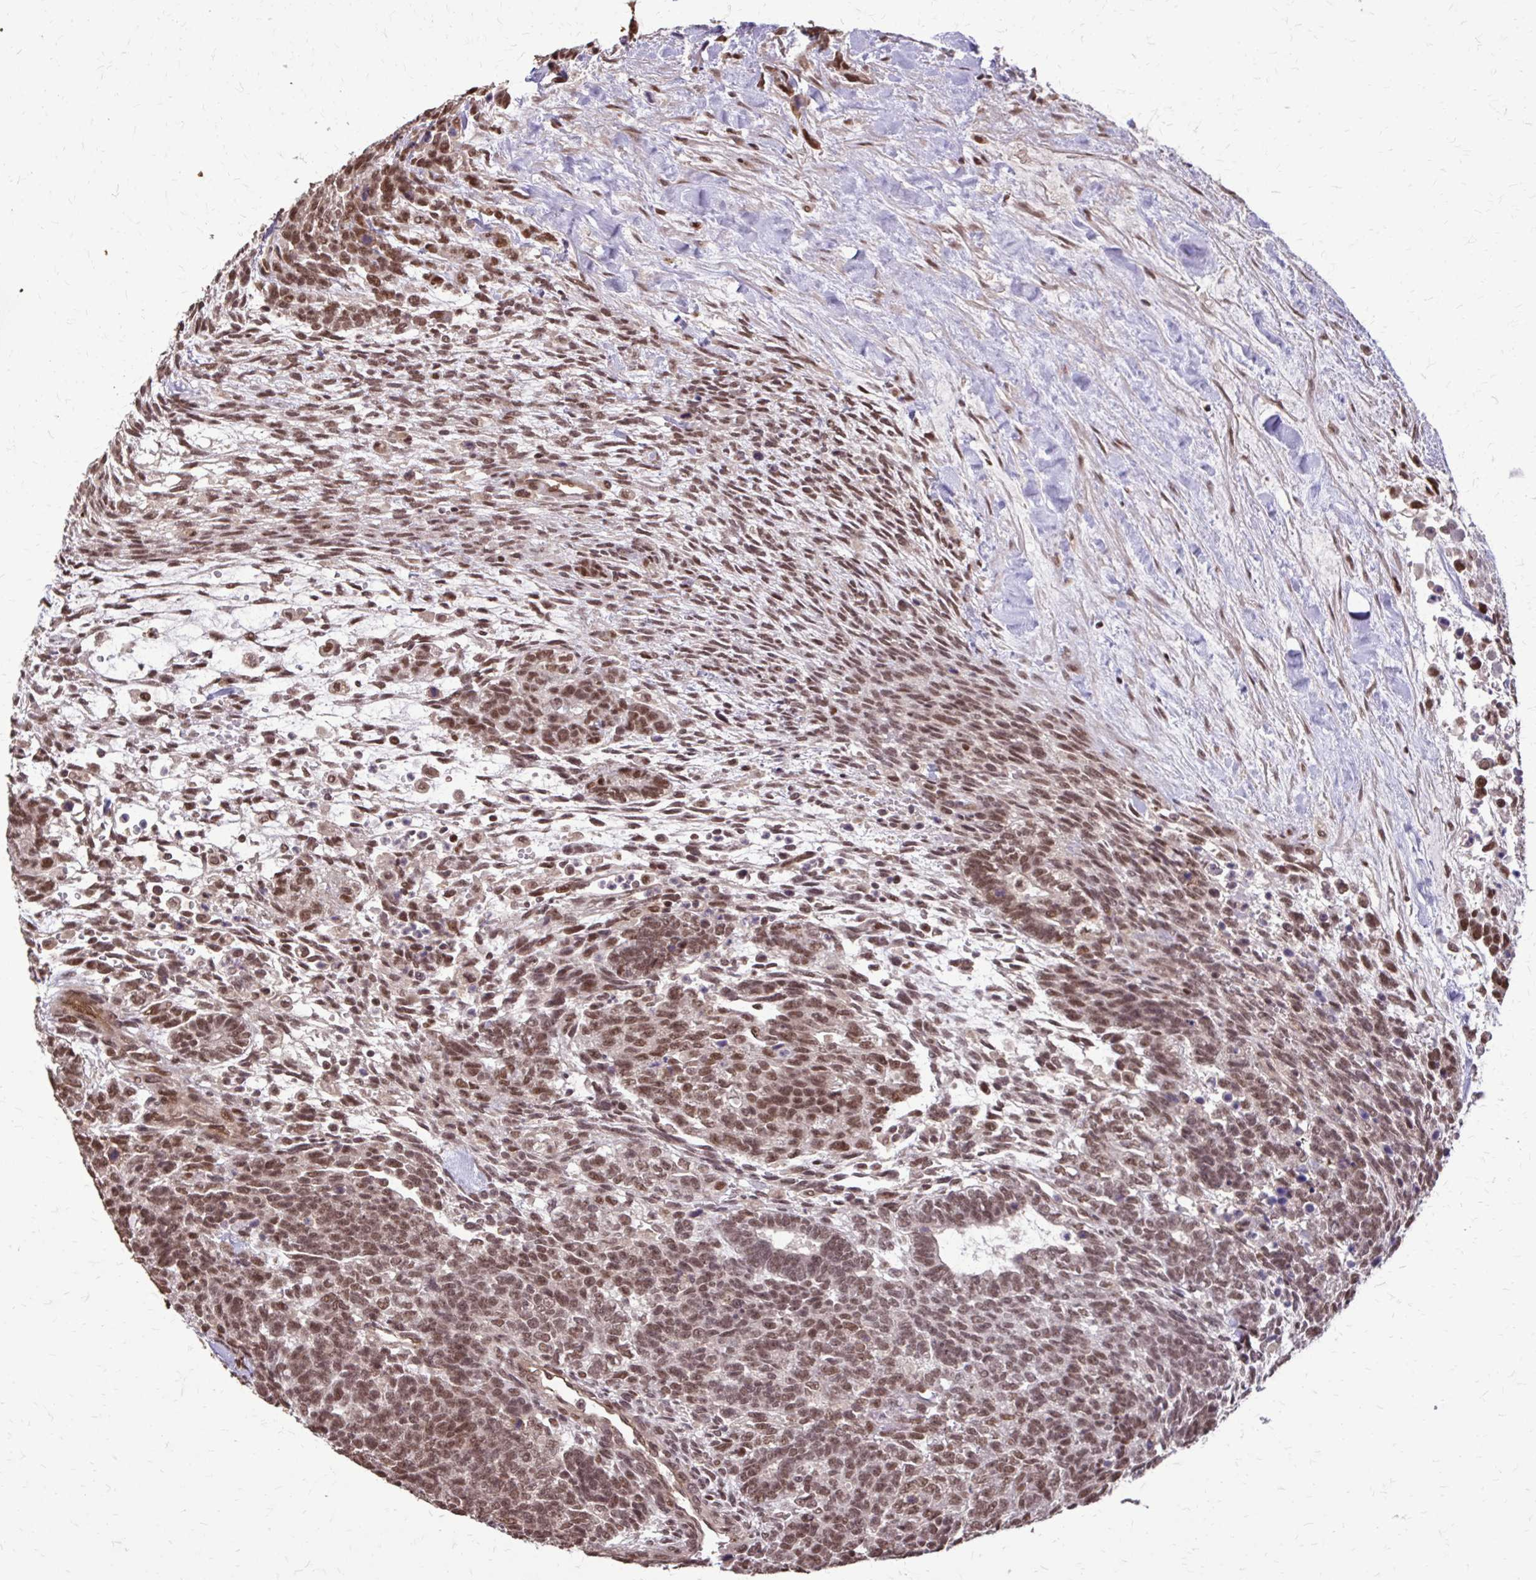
{"staining": {"intensity": "moderate", "quantity": ">75%", "location": "nuclear"}, "tissue": "testis cancer", "cell_type": "Tumor cells", "image_type": "cancer", "snomed": [{"axis": "morphology", "description": "Carcinoma, Embryonal, NOS"}, {"axis": "topography", "description": "Testis"}], "caption": "Immunohistochemical staining of human testis cancer (embryonal carcinoma) demonstrates moderate nuclear protein staining in about >75% of tumor cells.", "gene": "SS18", "patient": {"sex": "male", "age": 23}}